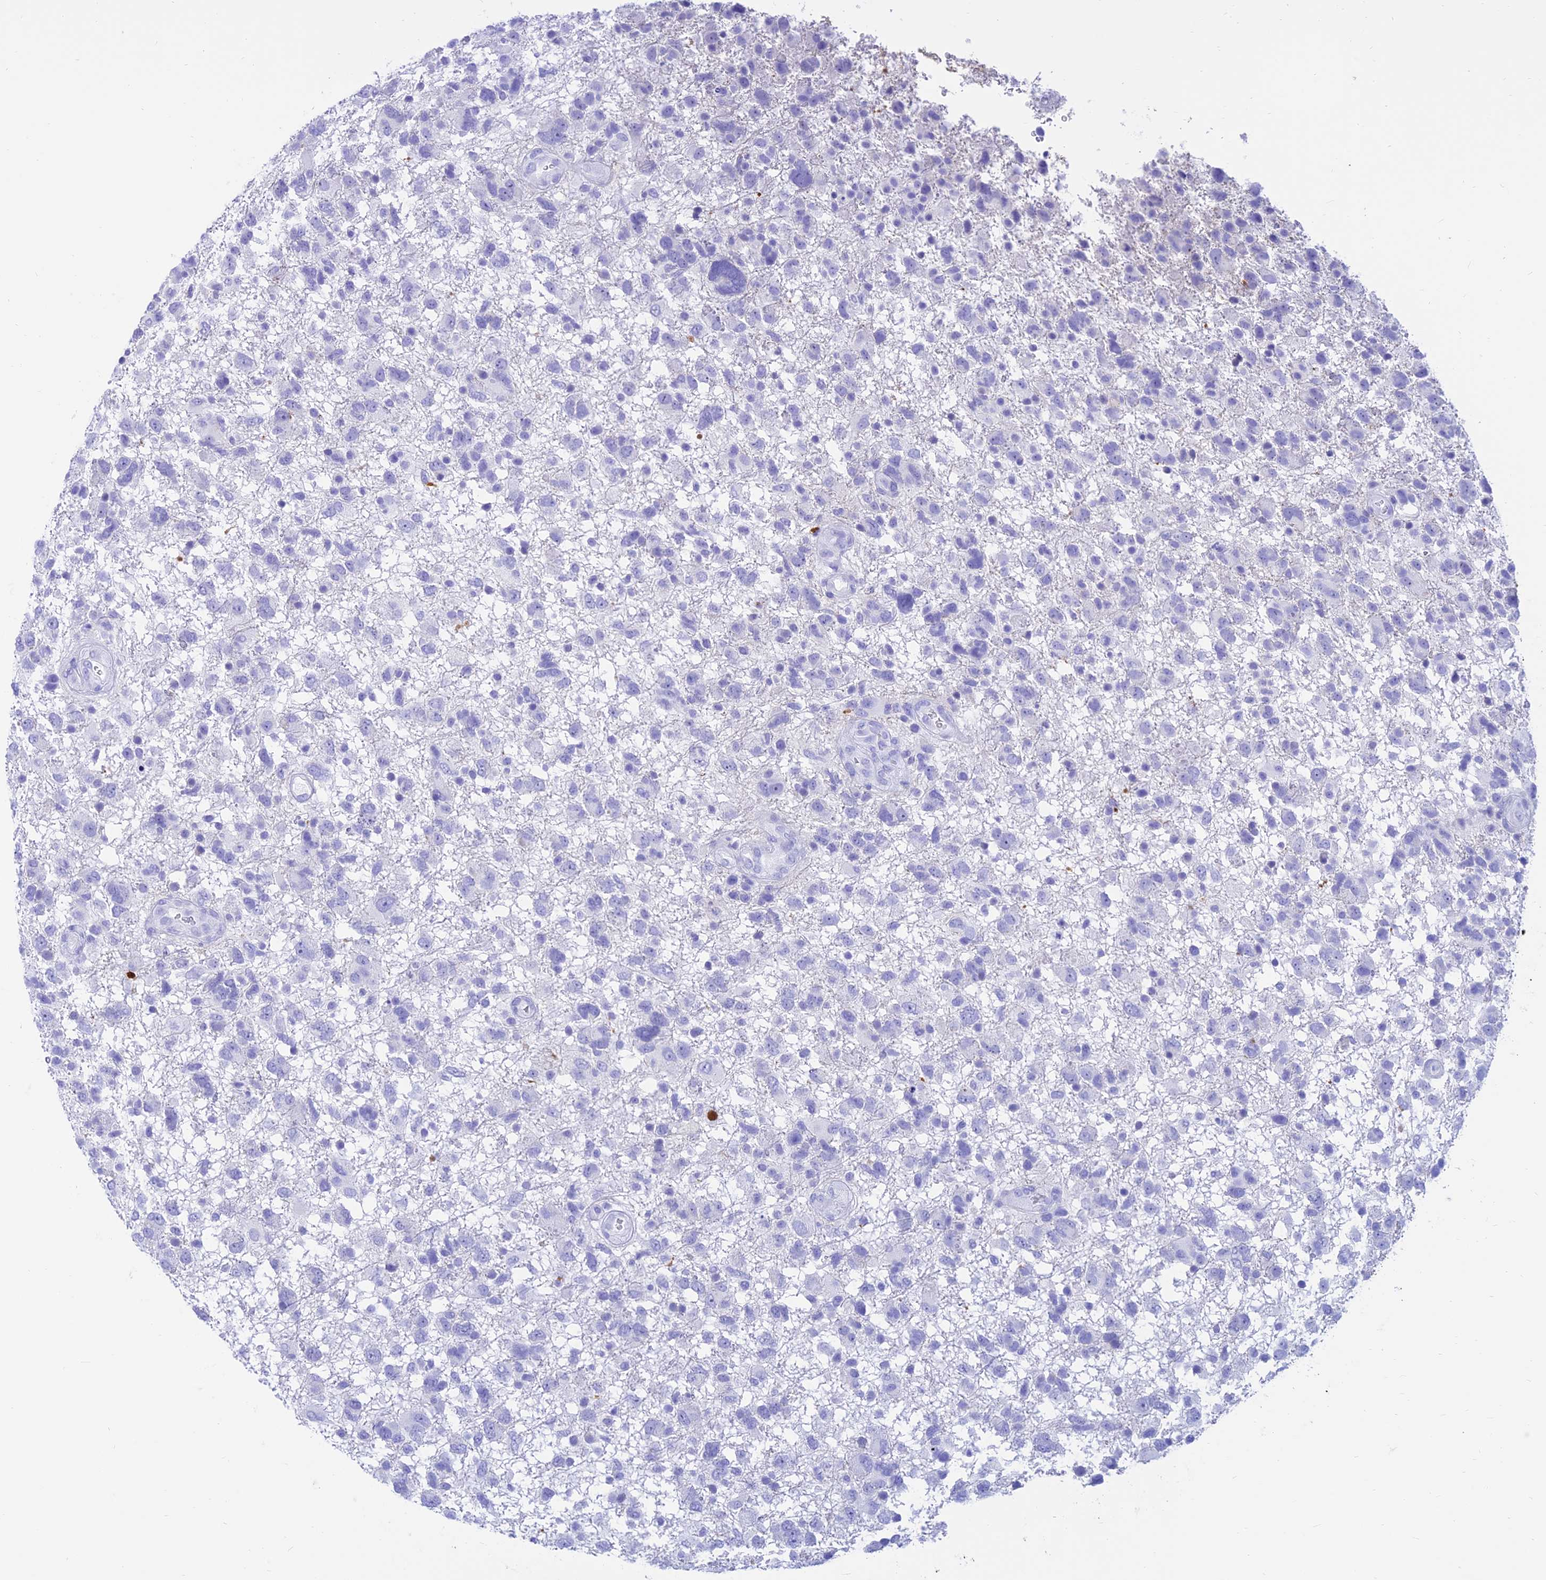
{"staining": {"intensity": "negative", "quantity": "none", "location": "none"}, "tissue": "glioma", "cell_type": "Tumor cells", "image_type": "cancer", "snomed": [{"axis": "morphology", "description": "Glioma, malignant, High grade"}, {"axis": "topography", "description": "Brain"}], "caption": "Photomicrograph shows no protein expression in tumor cells of glioma tissue.", "gene": "PRNP", "patient": {"sex": "male", "age": 61}}